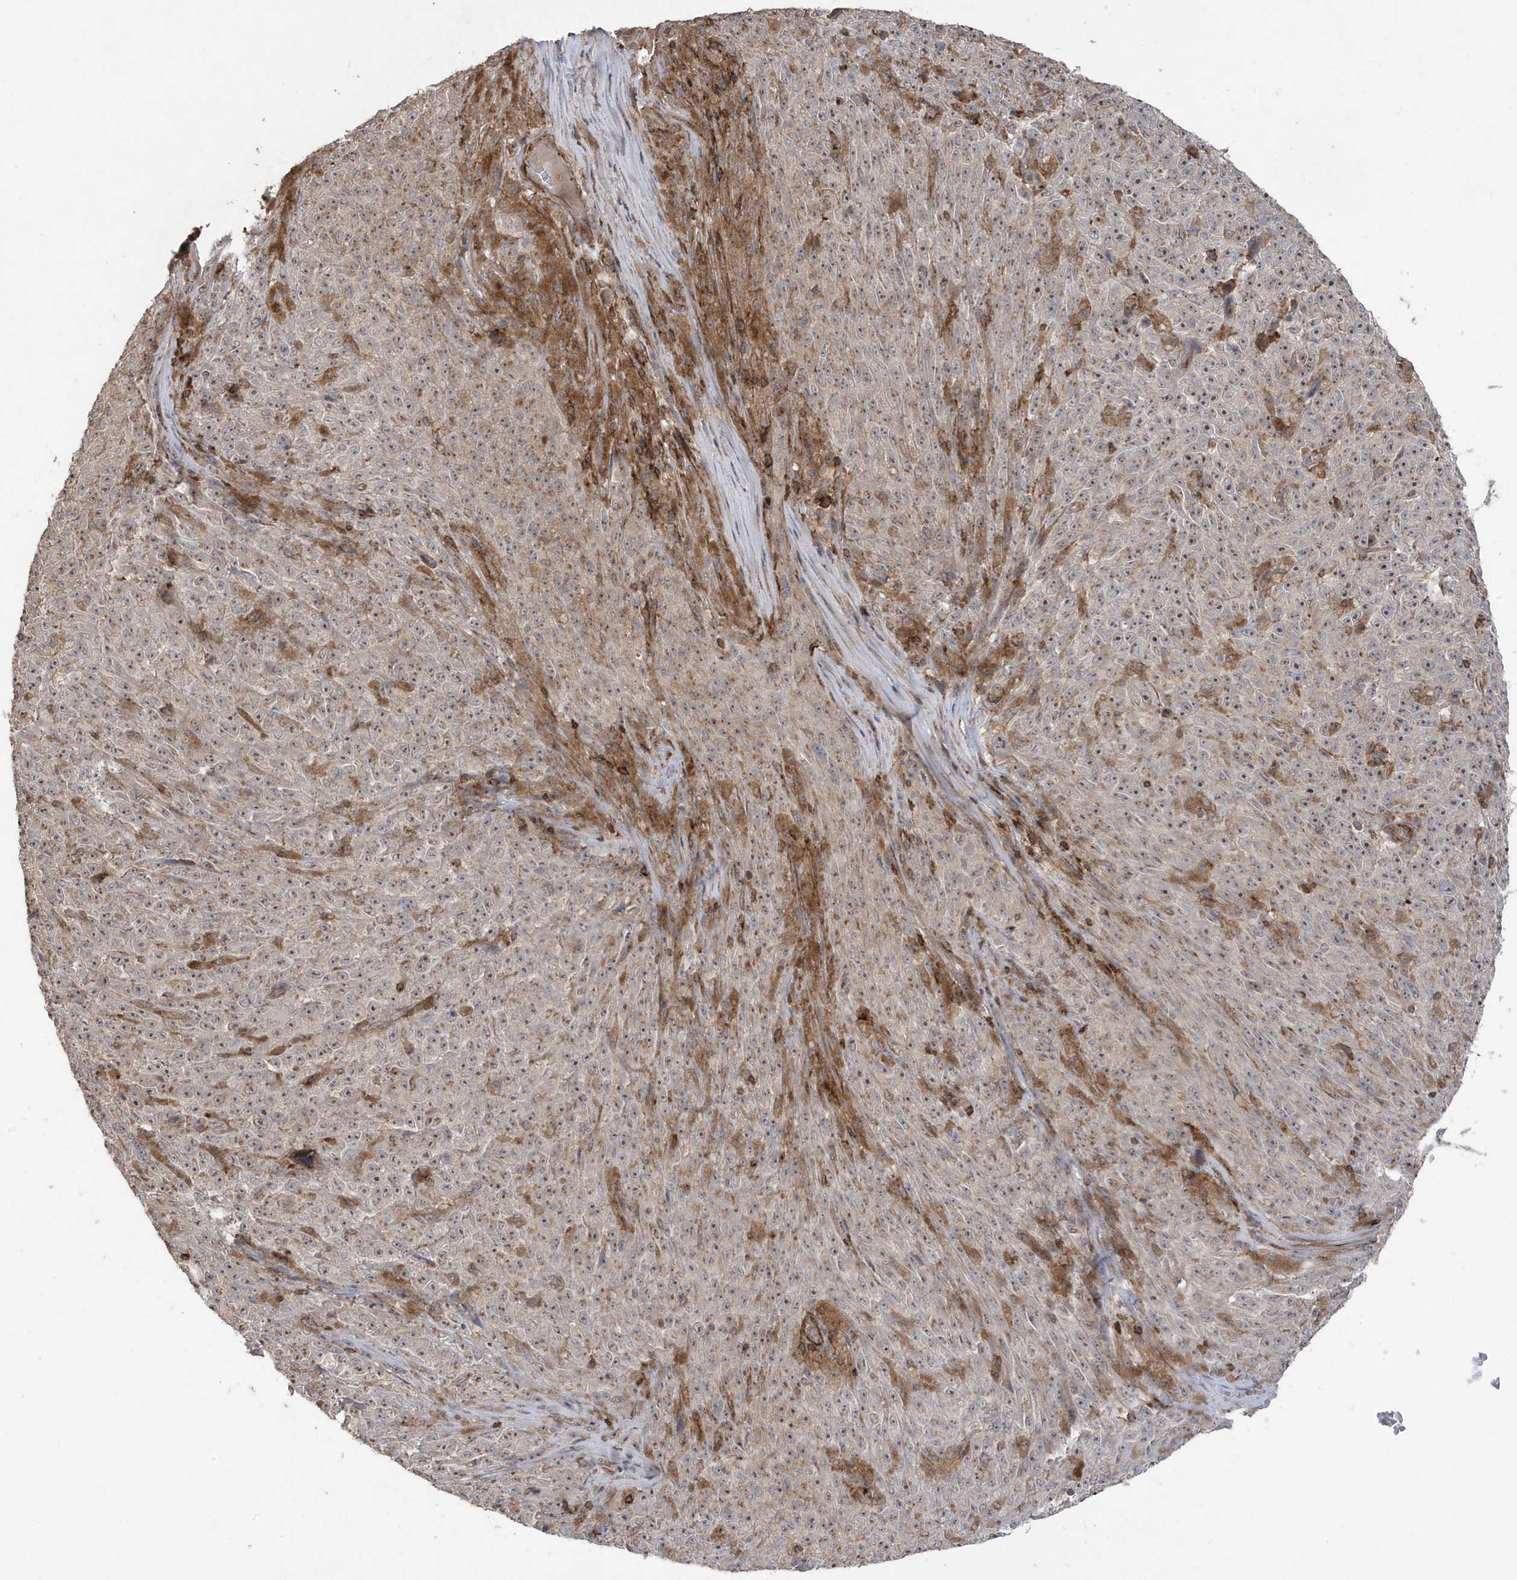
{"staining": {"intensity": "weak", "quantity": "<25%", "location": "nuclear"}, "tissue": "melanoma", "cell_type": "Tumor cells", "image_type": "cancer", "snomed": [{"axis": "morphology", "description": "Malignant melanoma, NOS"}, {"axis": "topography", "description": "Skin"}], "caption": "Melanoma stained for a protein using immunohistochemistry shows no staining tumor cells.", "gene": "CETN3", "patient": {"sex": "female", "age": 82}}